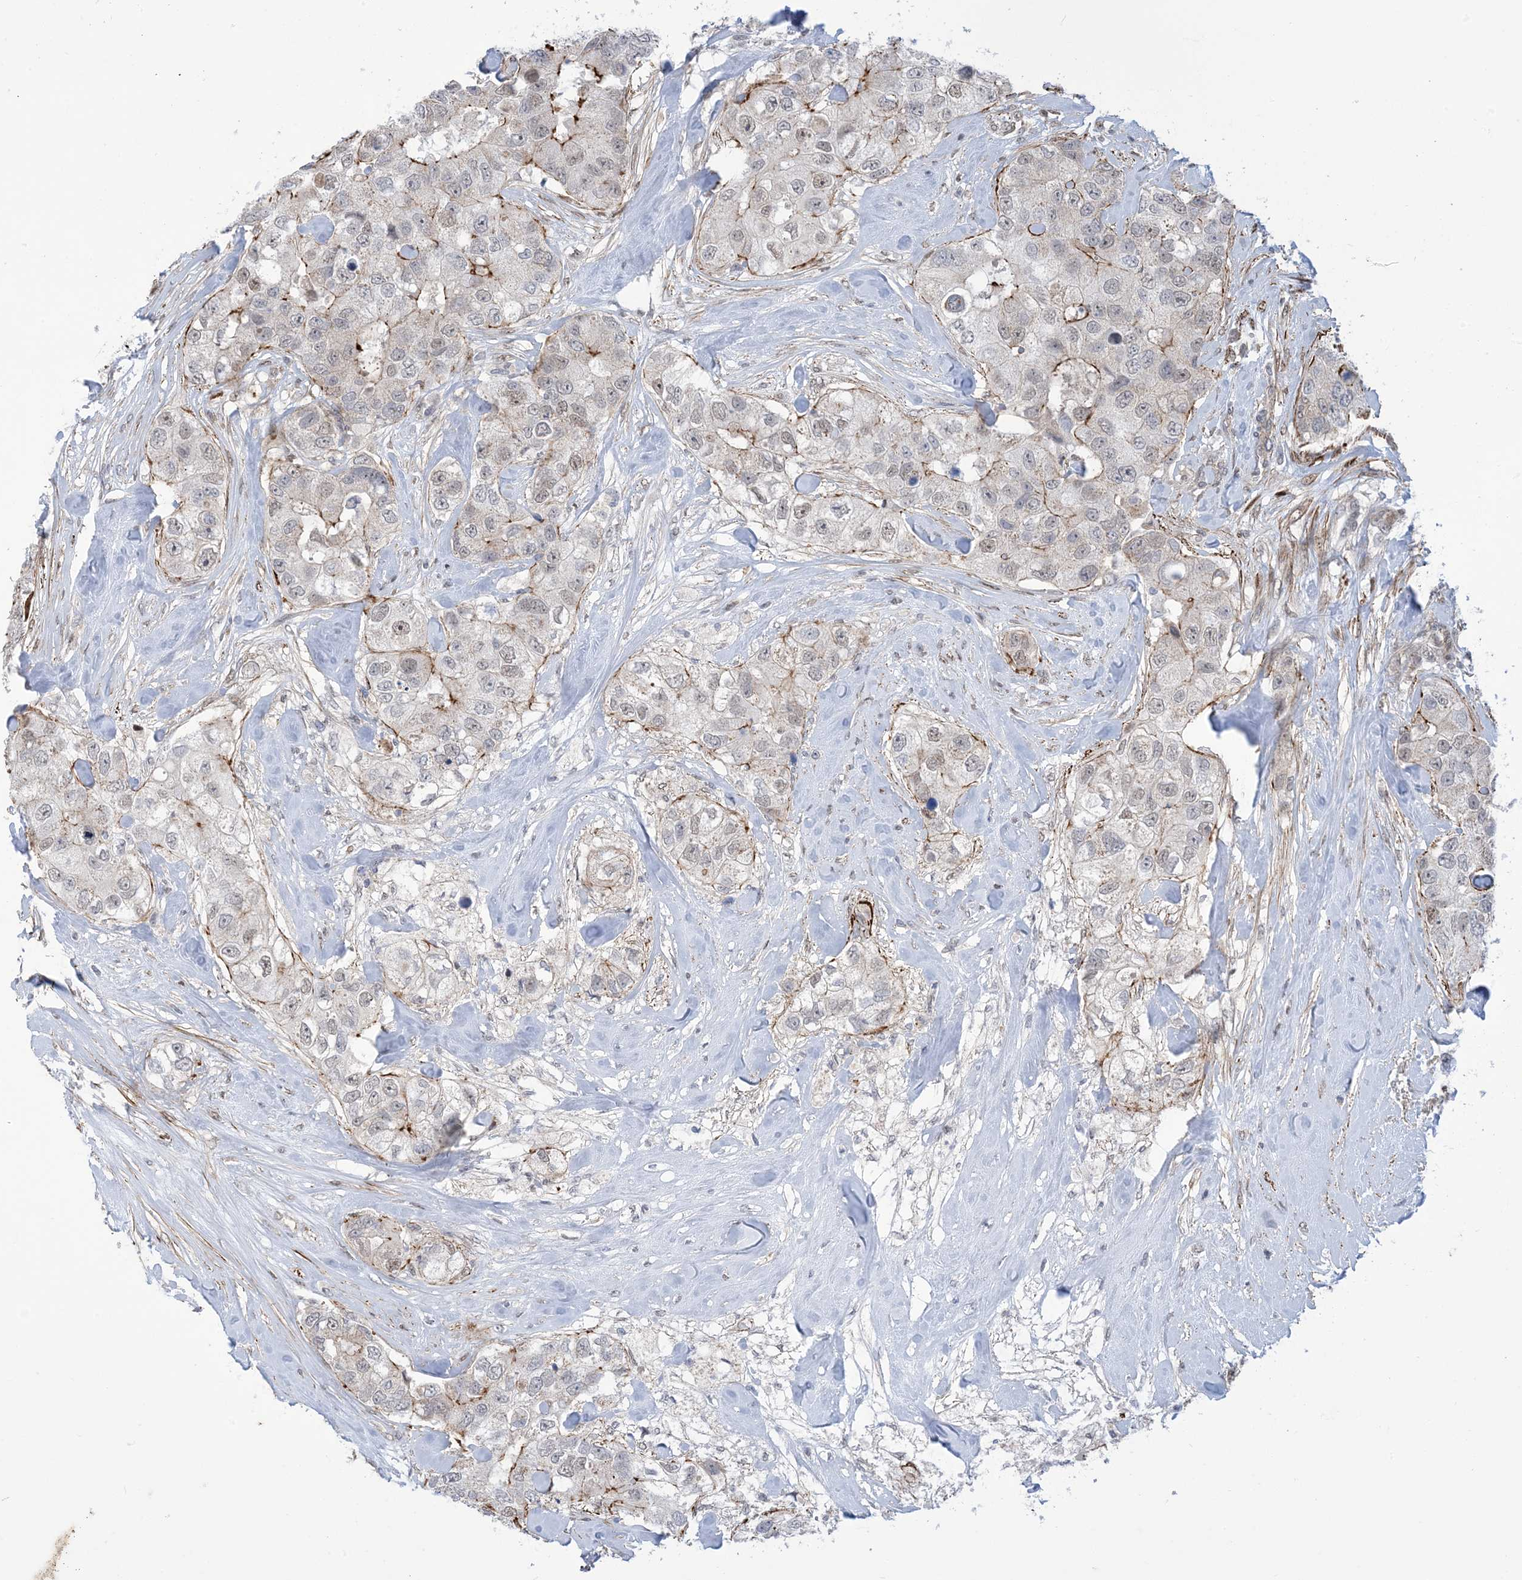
{"staining": {"intensity": "moderate", "quantity": "<25%", "location": "cytoplasmic/membranous"}, "tissue": "breast cancer", "cell_type": "Tumor cells", "image_type": "cancer", "snomed": [{"axis": "morphology", "description": "Duct carcinoma"}, {"axis": "topography", "description": "Breast"}], "caption": "DAB (3,3'-diaminobenzidine) immunohistochemical staining of breast cancer shows moderate cytoplasmic/membranous protein staining in approximately <25% of tumor cells.", "gene": "ZNF8", "patient": {"sex": "female", "age": 62}}